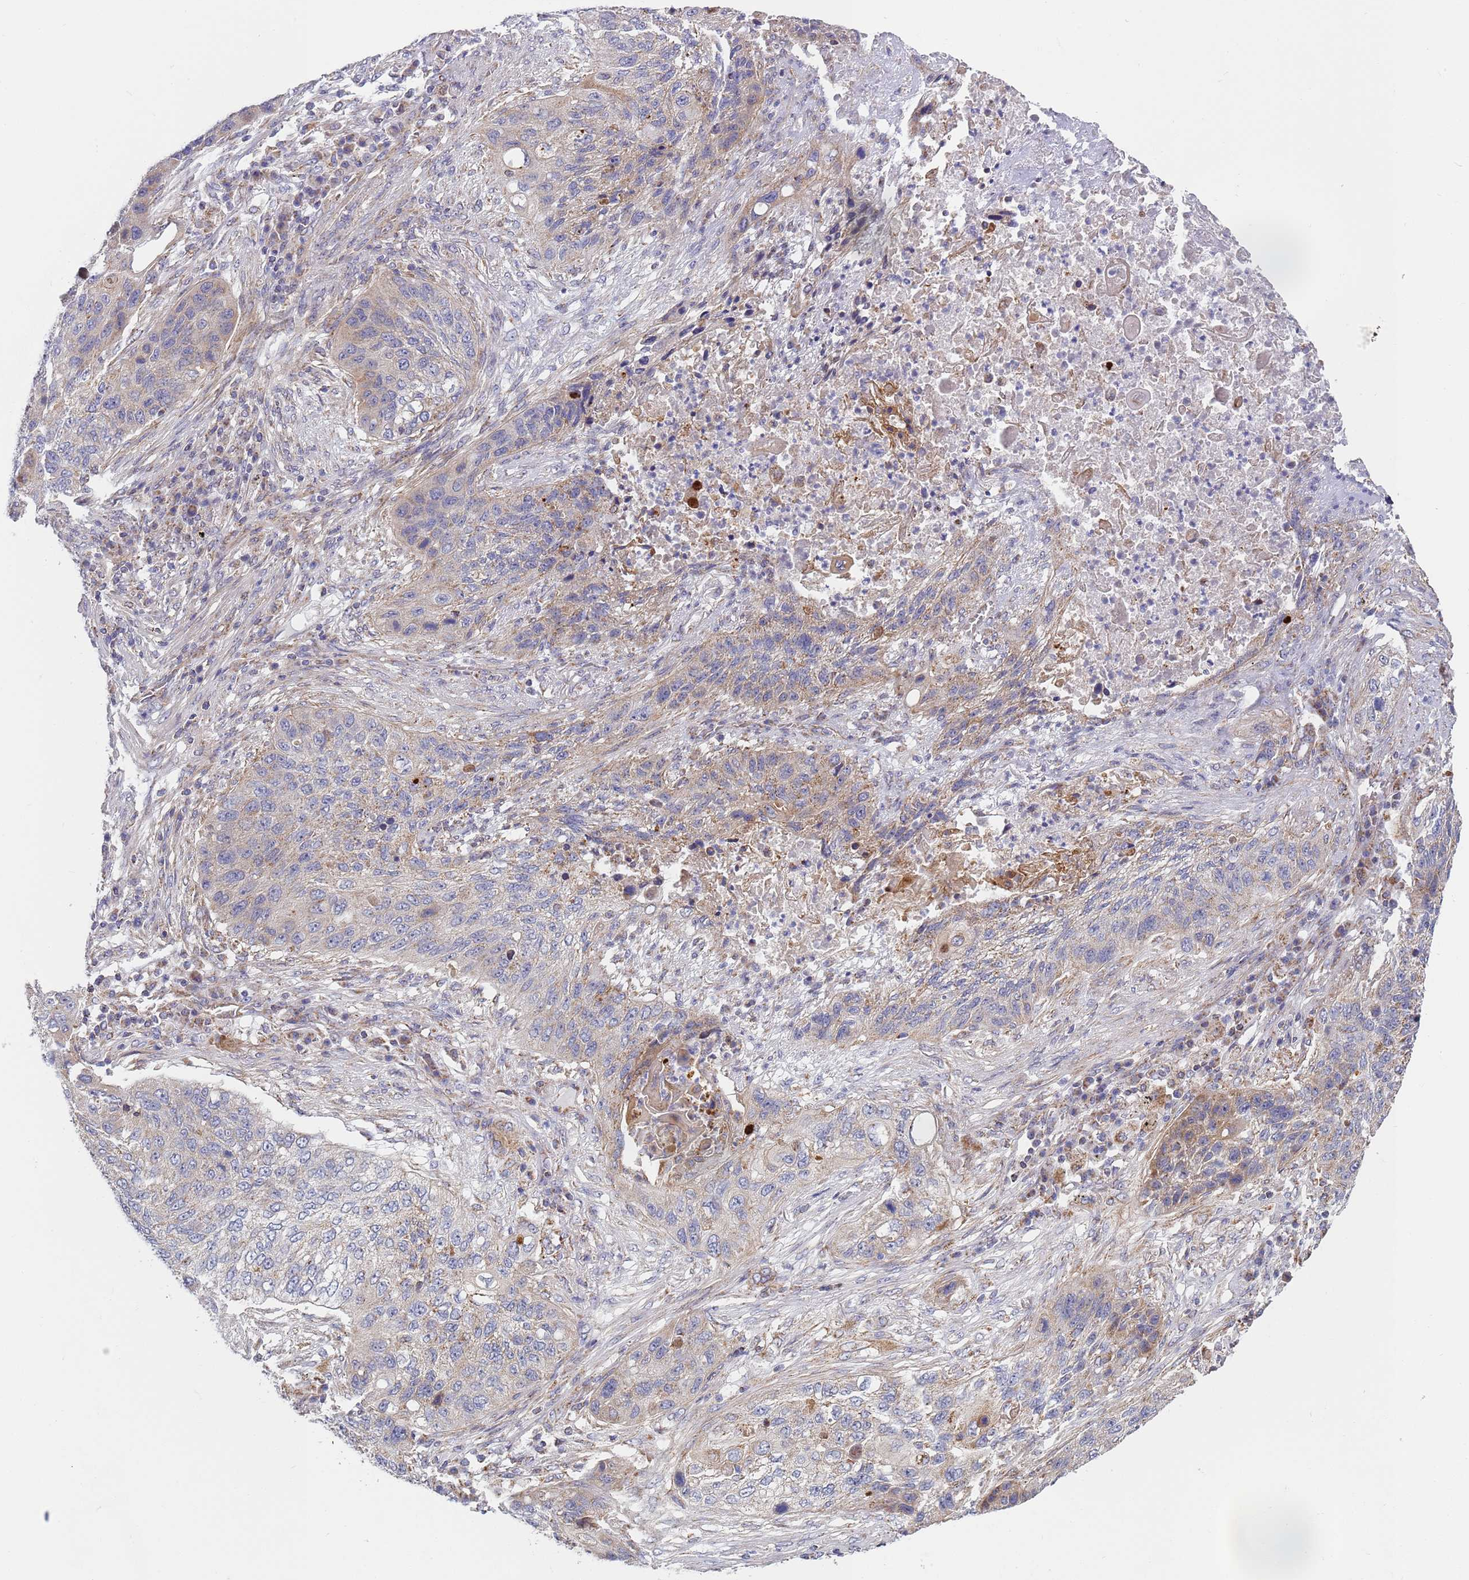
{"staining": {"intensity": "weak", "quantity": "25%-75%", "location": "cytoplasmic/membranous"}, "tissue": "lung cancer", "cell_type": "Tumor cells", "image_type": "cancer", "snomed": [{"axis": "morphology", "description": "Squamous cell carcinoma, NOS"}, {"axis": "topography", "description": "Lung"}], "caption": "IHC (DAB (3,3'-diaminobenzidine)) staining of human lung cancer (squamous cell carcinoma) reveals weak cytoplasmic/membranous protein positivity in about 25%-75% of tumor cells. (Brightfield microscopy of DAB IHC at high magnification).", "gene": "PWWP3A", "patient": {"sex": "female", "age": 63}}